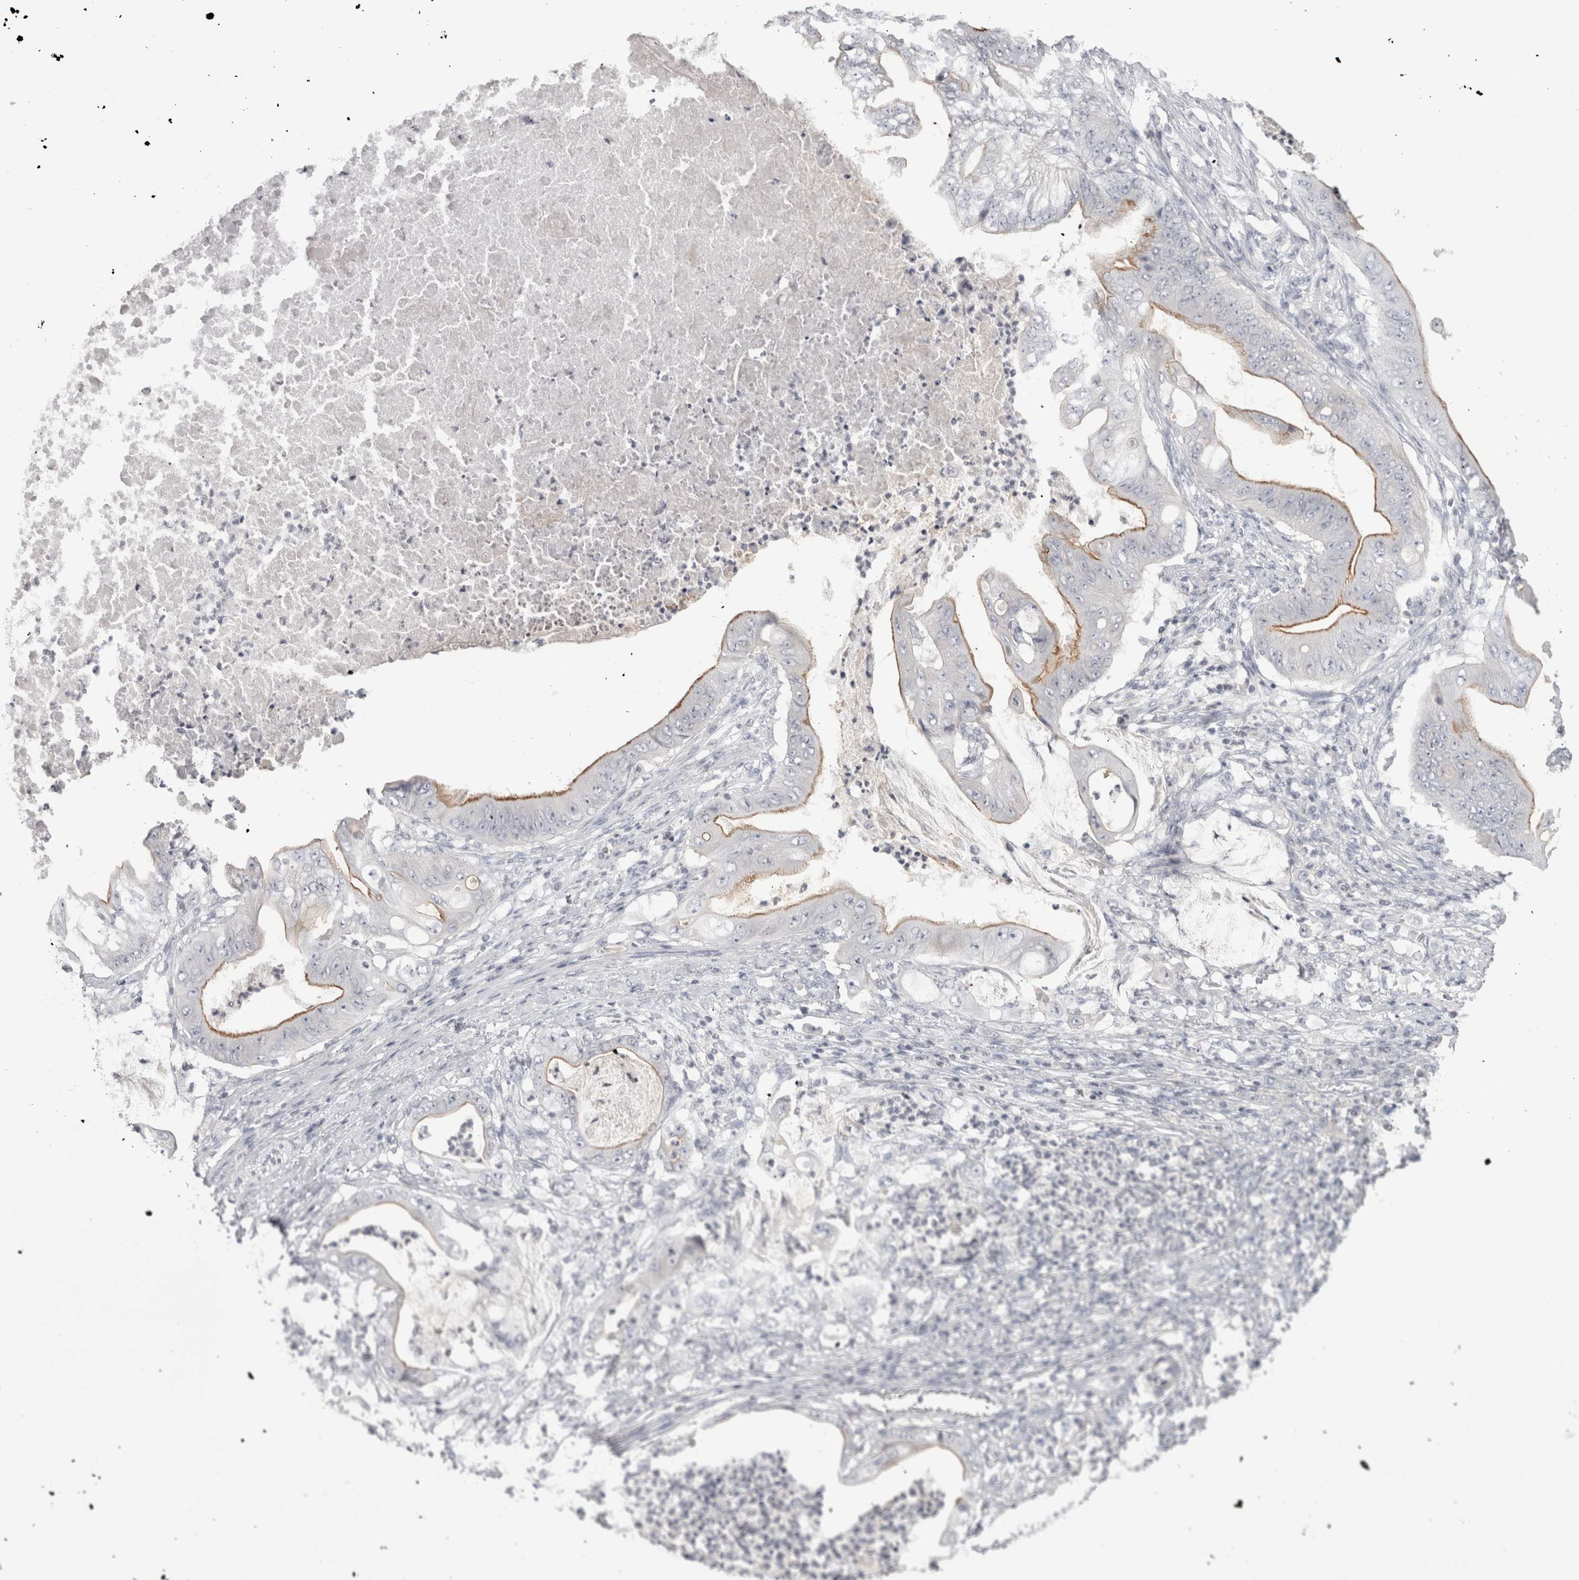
{"staining": {"intensity": "moderate", "quantity": "25%-75%", "location": "cytoplasmic/membranous"}, "tissue": "stomach cancer", "cell_type": "Tumor cells", "image_type": "cancer", "snomed": [{"axis": "morphology", "description": "Adenocarcinoma, NOS"}, {"axis": "topography", "description": "Stomach"}], "caption": "Protein expression analysis of human adenocarcinoma (stomach) reveals moderate cytoplasmic/membranous staining in about 25%-75% of tumor cells. (brown staining indicates protein expression, while blue staining denotes nuclei).", "gene": "FNDC8", "patient": {"sex": "female", "age": 73}}